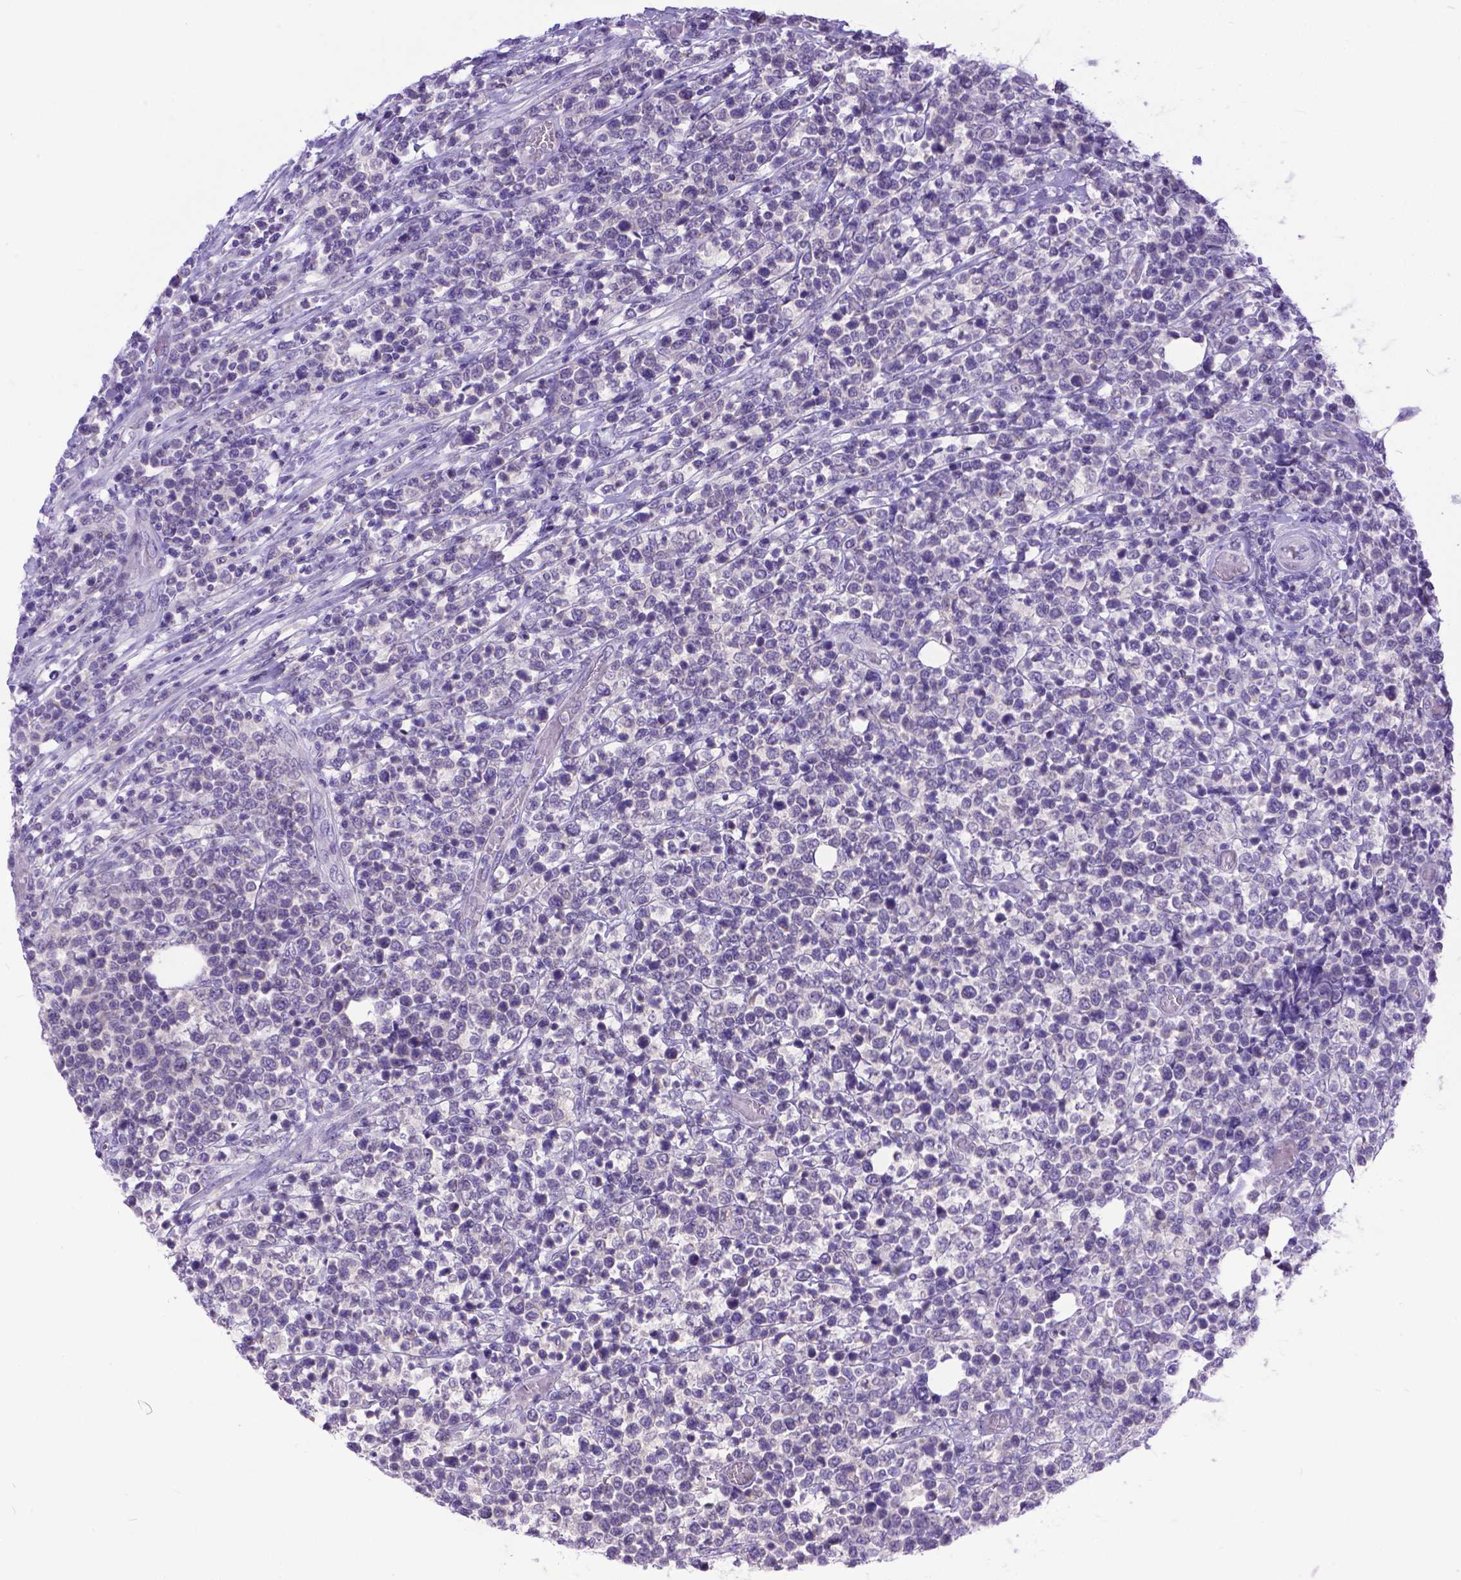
{"staining": {"intensity": "negative", "quantity": "none", "location": "none"}, "tissue": "lymphoma", "cell_type": "Tumor cells", "image_type": "cancer", "snomed": [{"axis": "morphology", "description": "Malignant lymphoma, non-Hodgkin's type, High grade"}, {"axis": "topography", "description": "Soft tissue"}], "caption": "An image of malignant lymphoma, non-Hodgkin's type (high-grade) stained for a protein shows no brown staining in tumor cells. (DAB (3,3'-diaminobenzidine) immunohistochemistry, high magnification).", "gene": "TTLL6", "patient": {"sex": "female", "age": 56}}